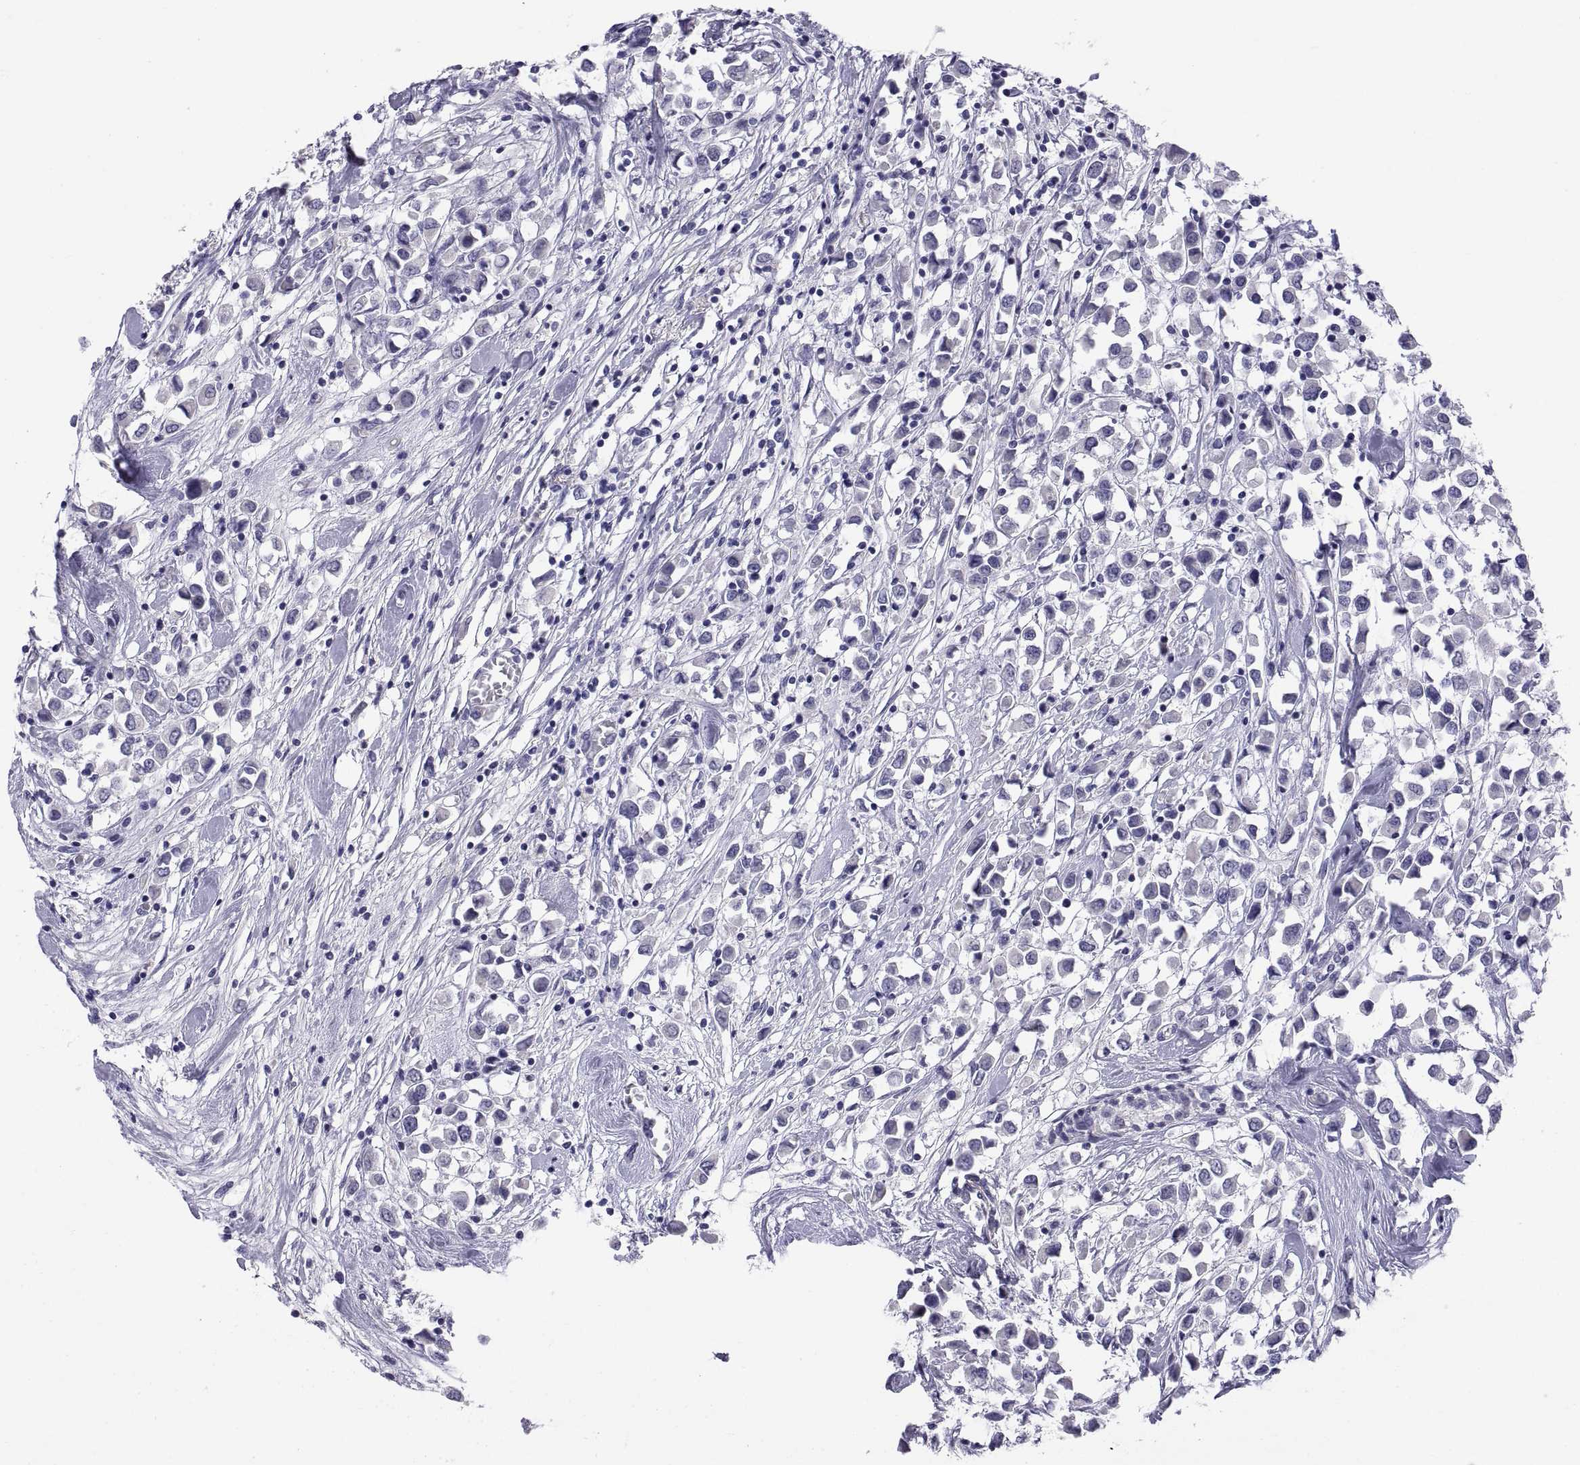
{"staining": {"intensity": "negative", "quantity": "none", "location": "none"}, "tissue": "breast cancer", "cell_type": "Tumor cells", "image_type": "cancer", "snomed": [{"axis": "morphology", "description": "Duct carcinoma"}, {"axis": "topography", "description": "Breast"}], "caption": "An image of breast cancer (invasive ductal carcinoma) stained for a protein reveals no brown staining in tumor cells.", "gene": "TEX13A", "patient": {"sex": "female", "age": 61}}